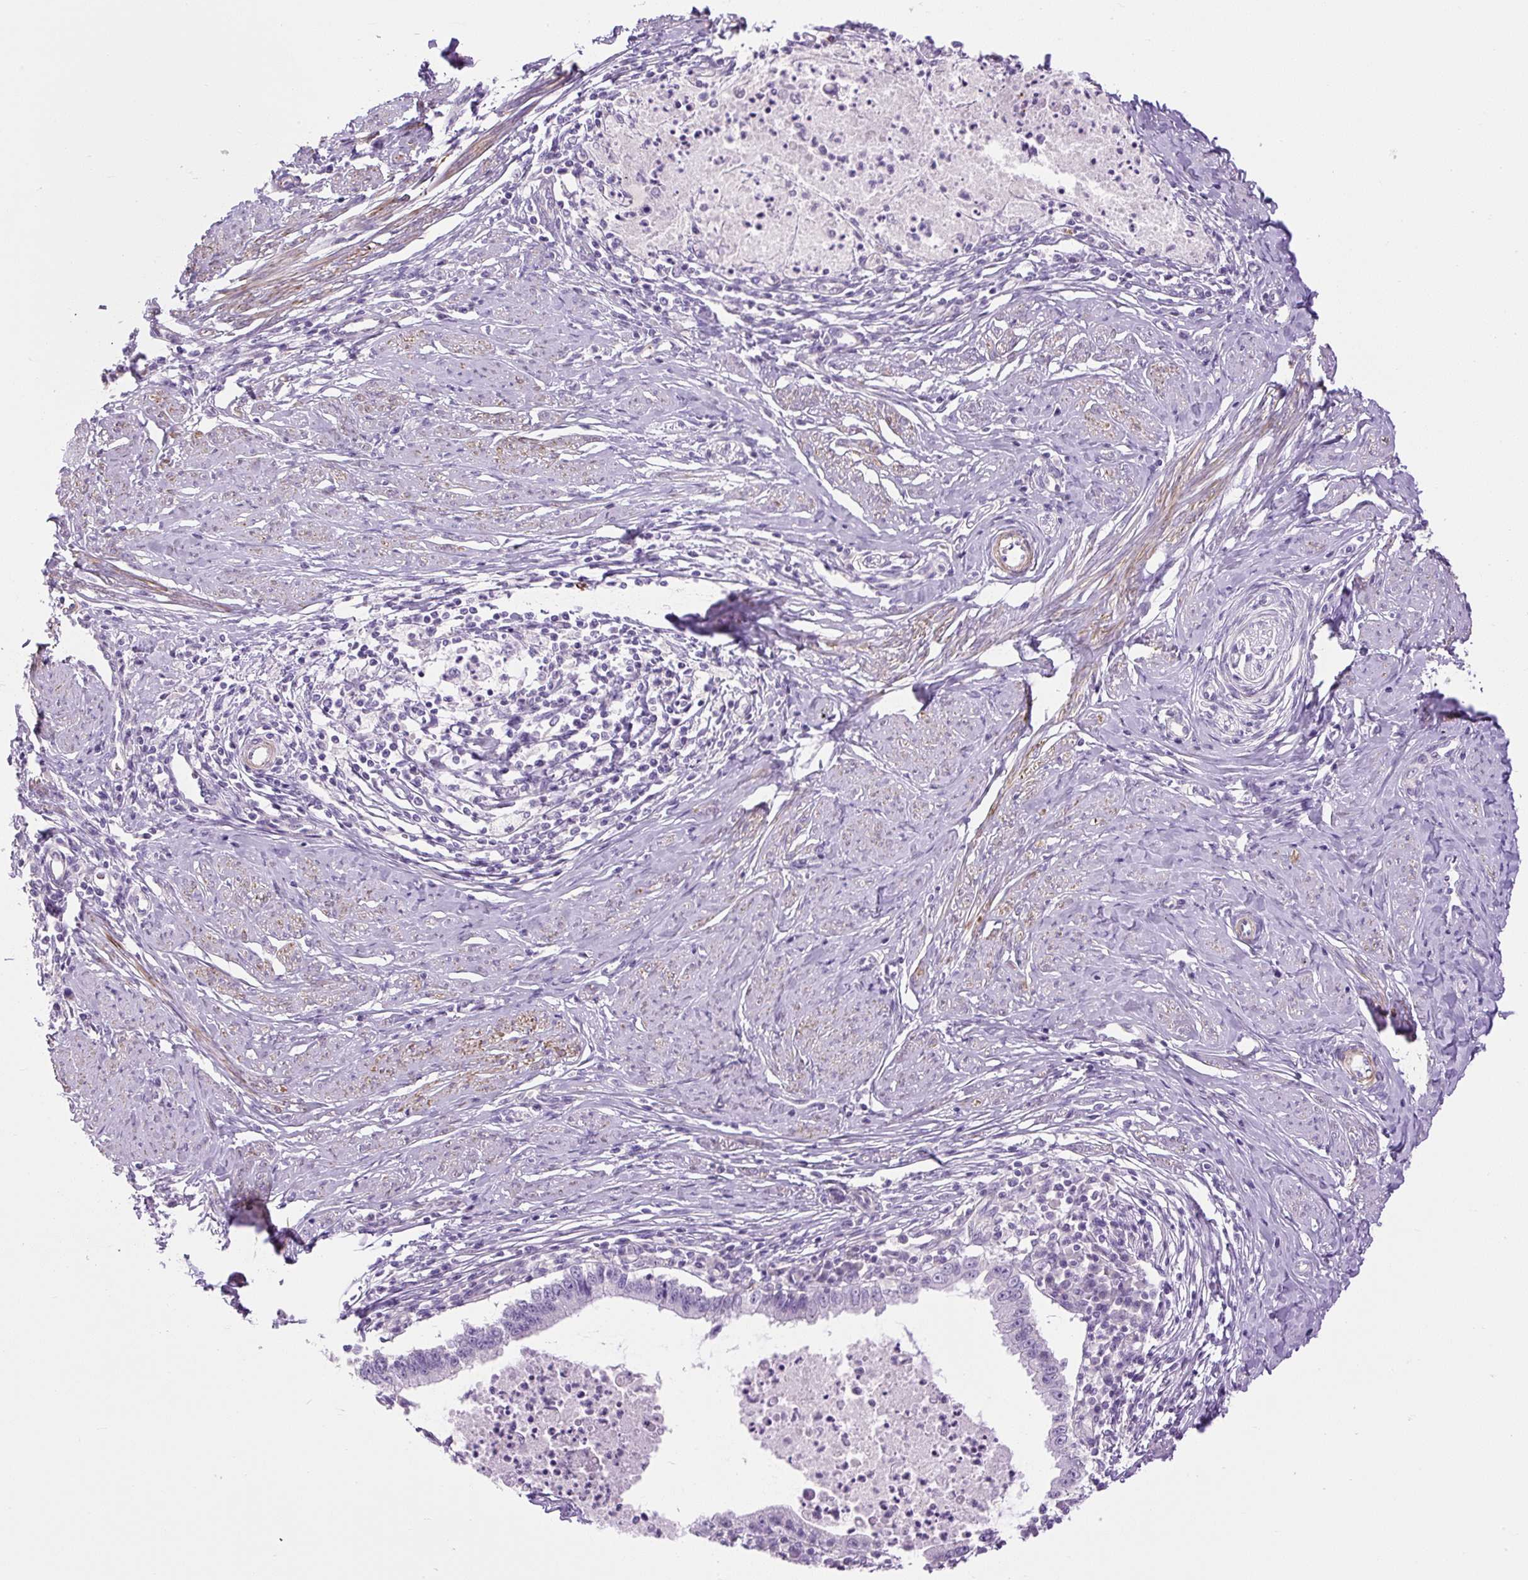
{"staining": {"intensity": "negative", "quantity": "none", "location": "none"}, "tissue": "cervical cancer", "cell_type": "Tumor cells", "image_type": "cancer", "snomed": [{"axis": "morphology", "description": "Adenocarcinoma, NOS"}, {"axis": "topography", "description": "Cervix"}], "caption": "This is an IHC histopathology image of human cervical adenocarcinoma. There is no staining in tumor cells.", "gene": "VWA7", "patient": {"sex": "female", "age": 36}}